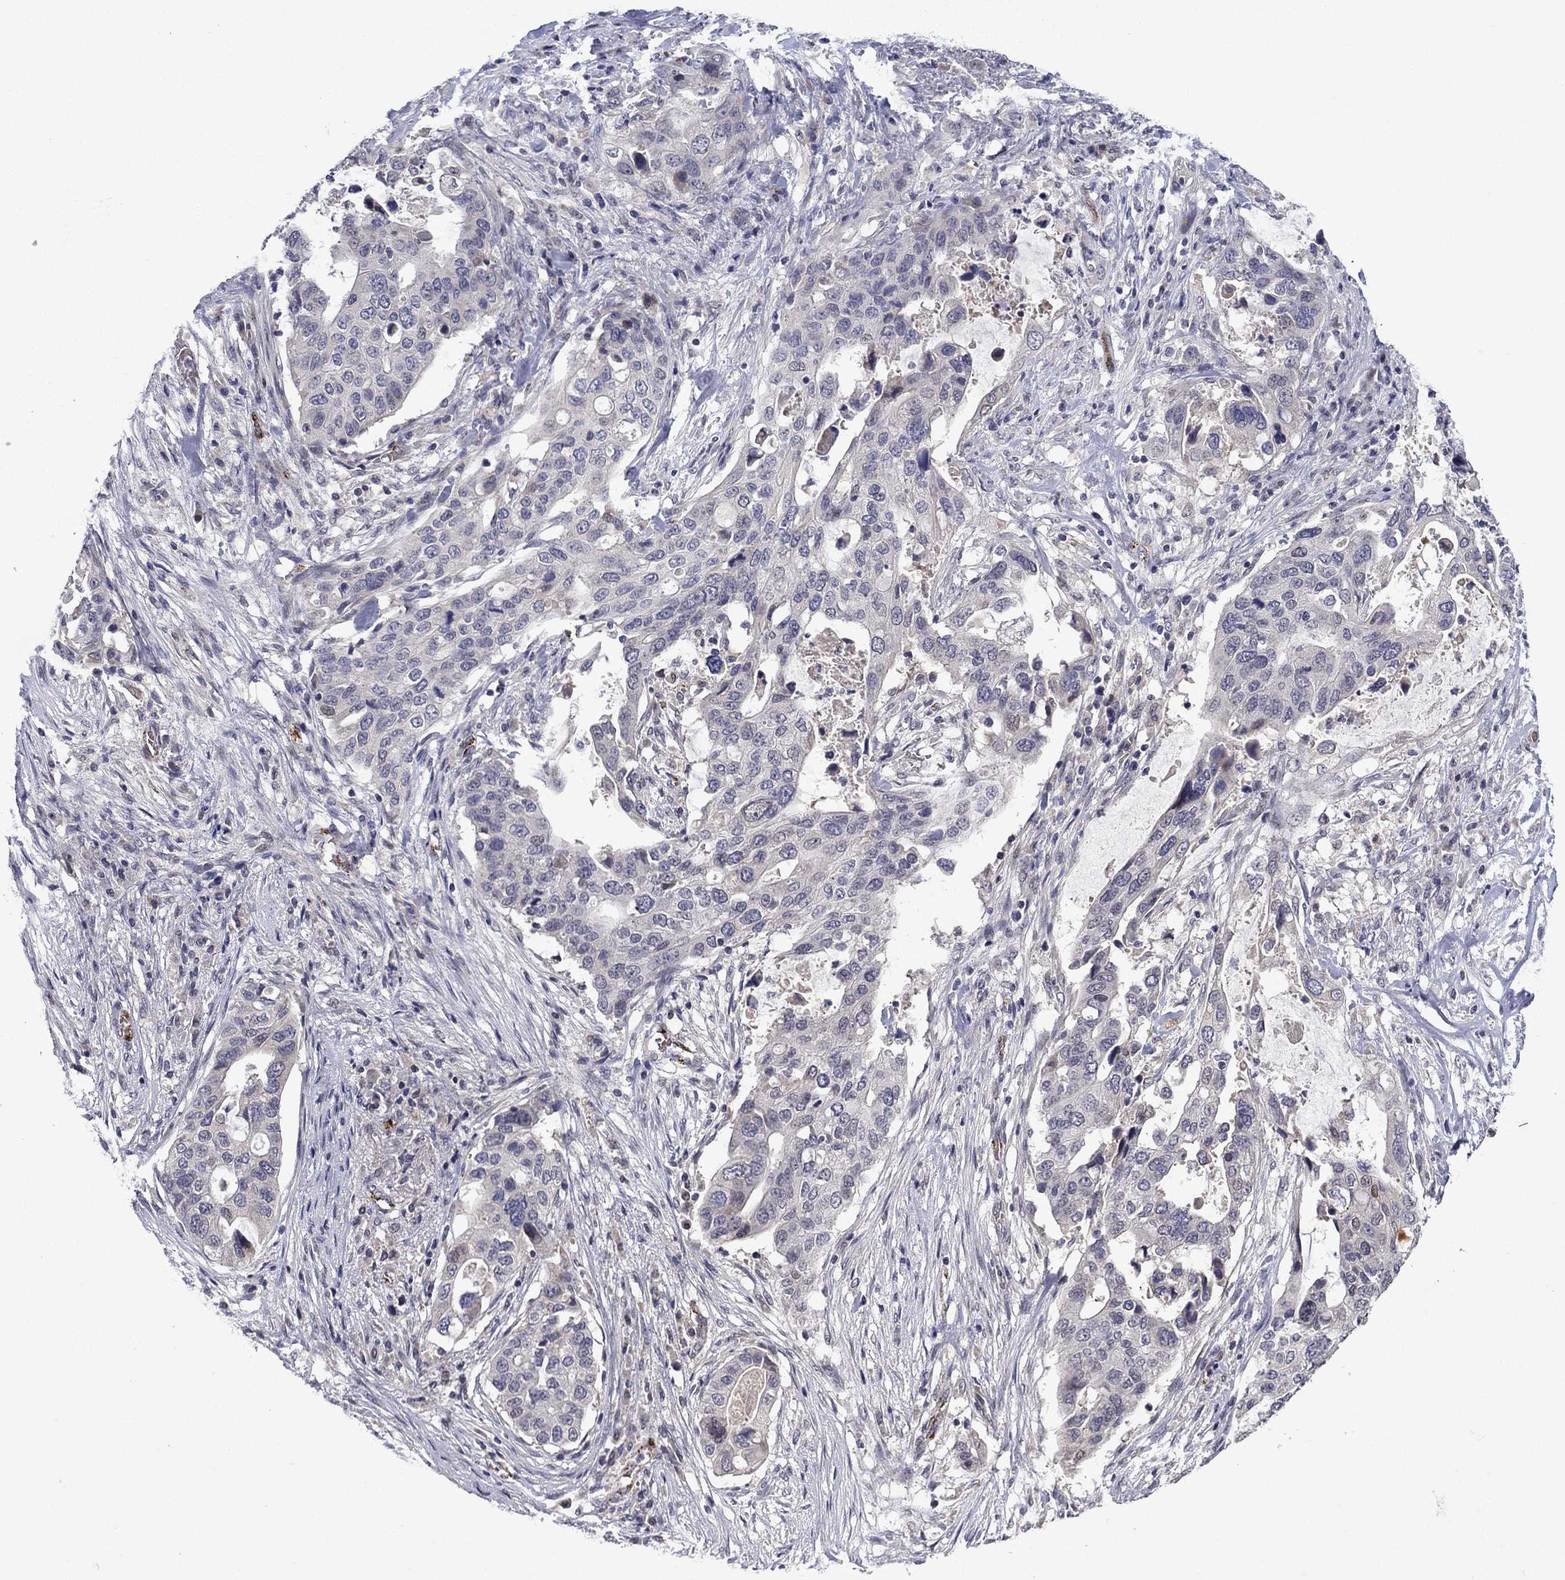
{"staining": {"intensity": "negative", "quantity": "none", "location": "none"}, "tissue": "stomach cancer", "cell_type": "Tumor cells", "image_type": "cancer", "snomed": [{"axis": "morphology", "description": "Adenocarcinoma, NOS"}, {"axis": "topography", "description": "Stomach"}], "caption": "A histopathology image of human stomach cancer is negative for staining in tumor cells.", "gene": "SLITRK1", "patient": {"sex": "male", "age": 54}}